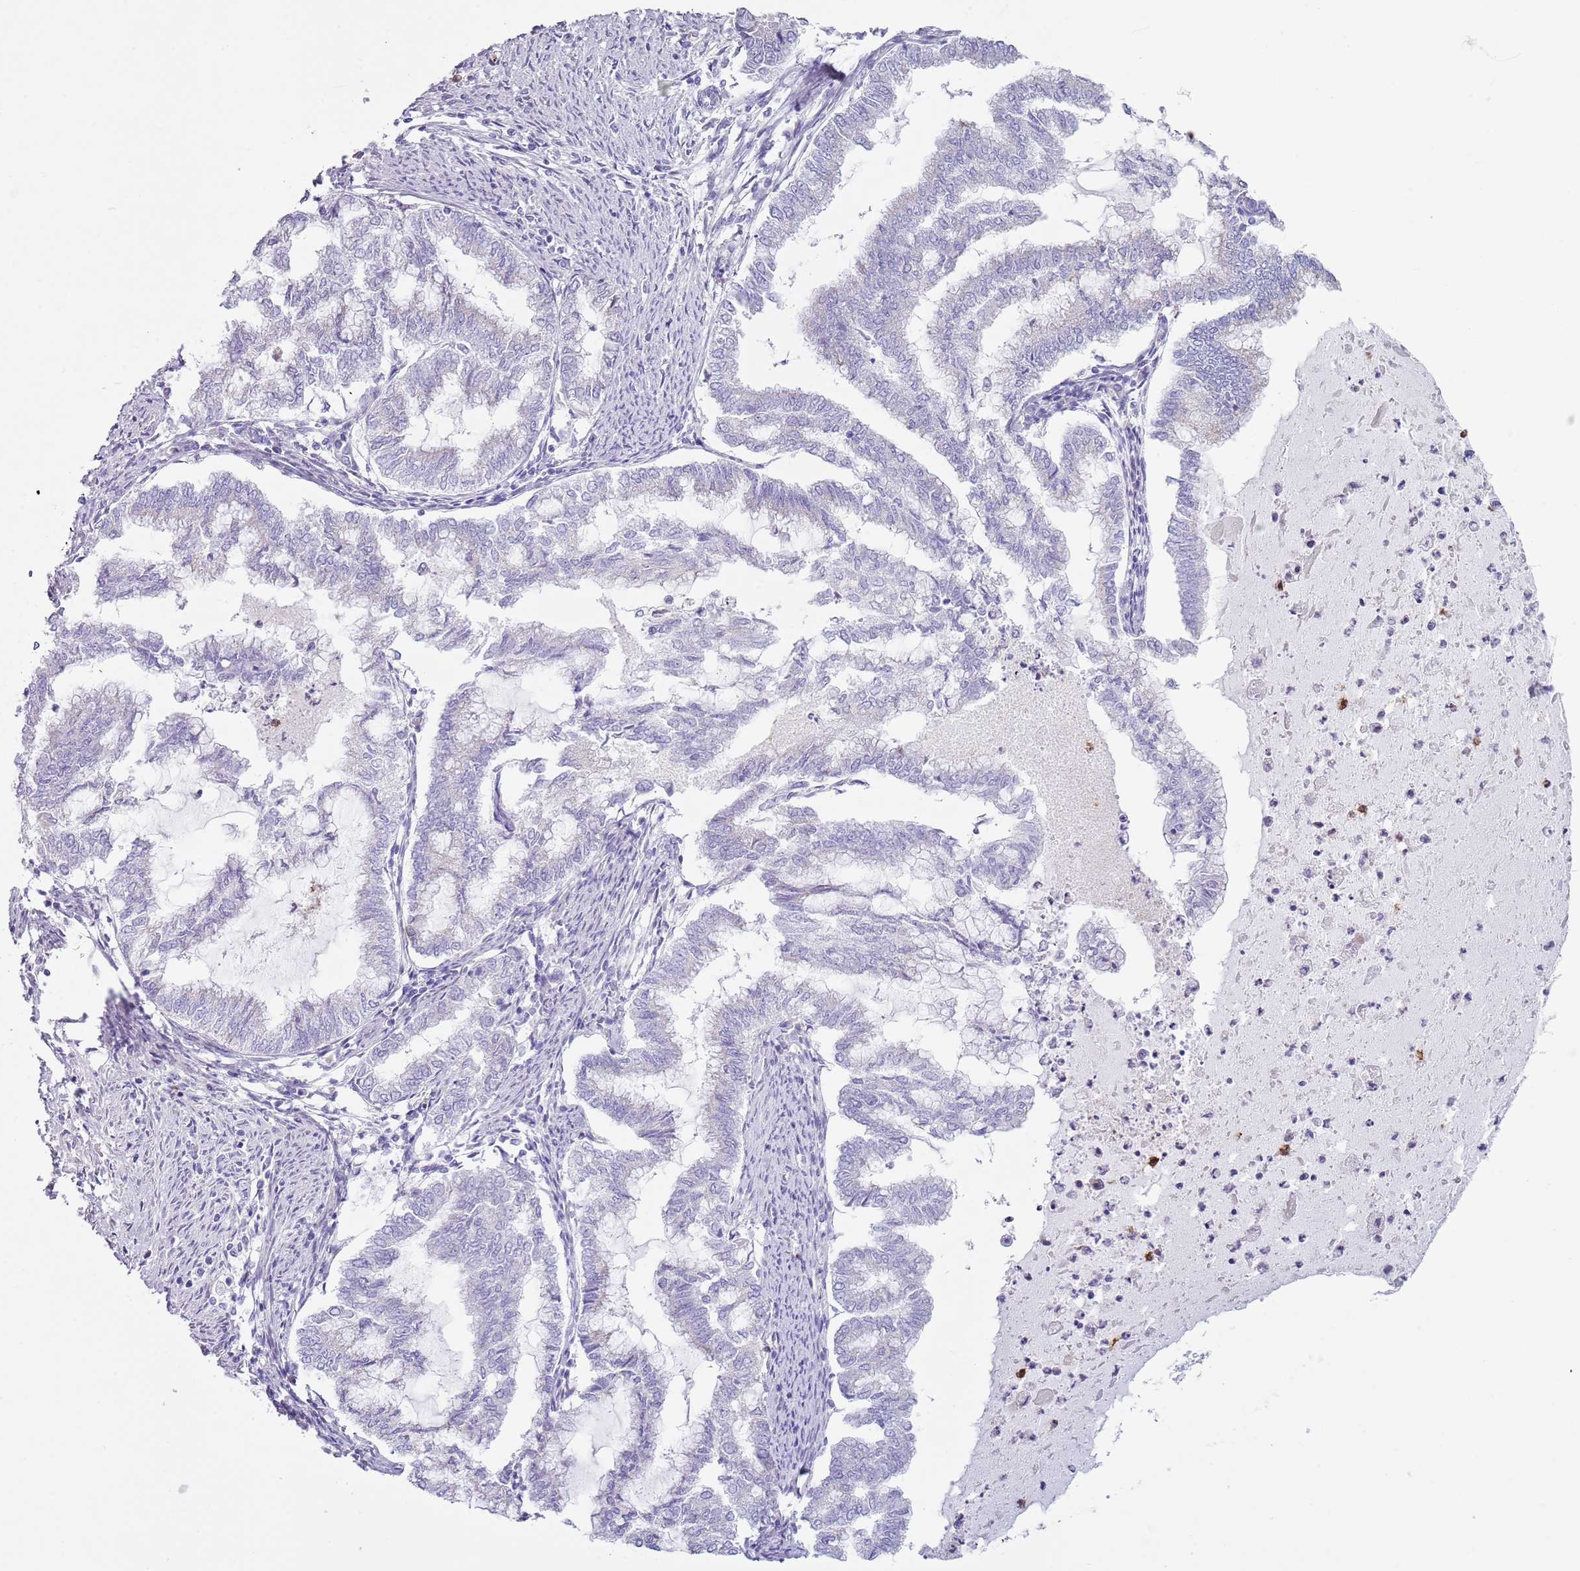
{"staining": {"intensity": "negative", "quantity": "none", "location": "none"}, "tissue": "endometrial cancer", "cell_type": "Tumor cells", "image_type": "cancer", "snomed": [{"axis": "morphology", "description": "Adenocarcinoma, NOS"}, {"axis": "topography", "description": "Endometrium"}], "caption": "Protein analysis of endometrial adenocarcinoma demonstrates no significant expression in tumor cells.", "gene": "CD177", "patient": {"sex": "female", "age": 79}}